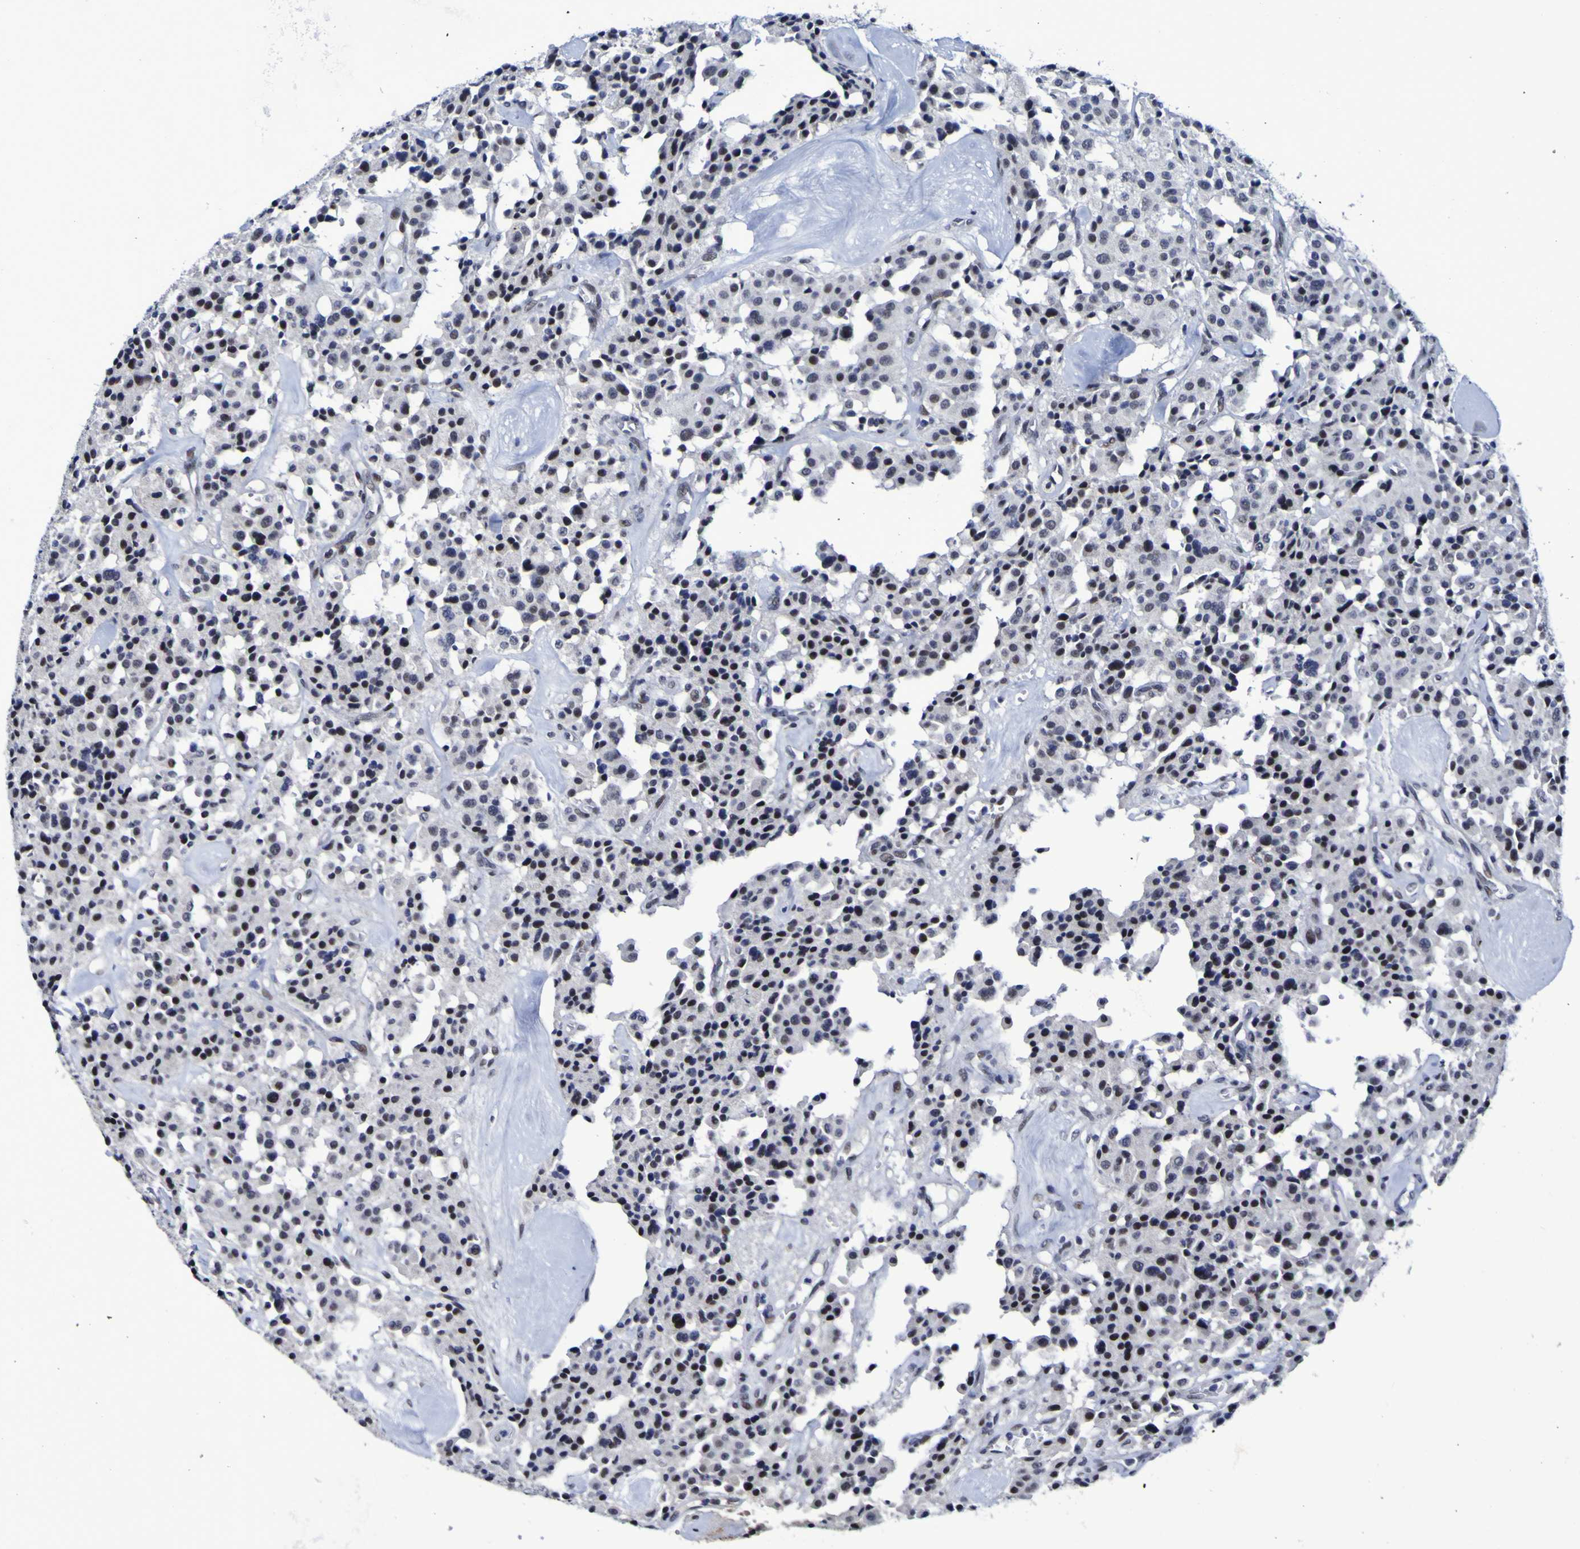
{"staining": {"intensity": "strong", "quantity": "25%-75%", "location": "nuclear"}, "tissue": "carcinoid", "cell_type": "Tumor cells", "image_type": "cancer", "snomed": [{"axis": "morphology", "description": "Carcinoid, malignant, NOS"}, {"axis": "topography", "description": "Lung"}], "caption": "Immunohistochemistry (IHC) of carcinoid (malignant) demonstrates high levels of strong nuclear positivity in about 25%-75% of tumor cells.", "gene": "MBD3", "patient": {"sex": "male", "age": 30}}